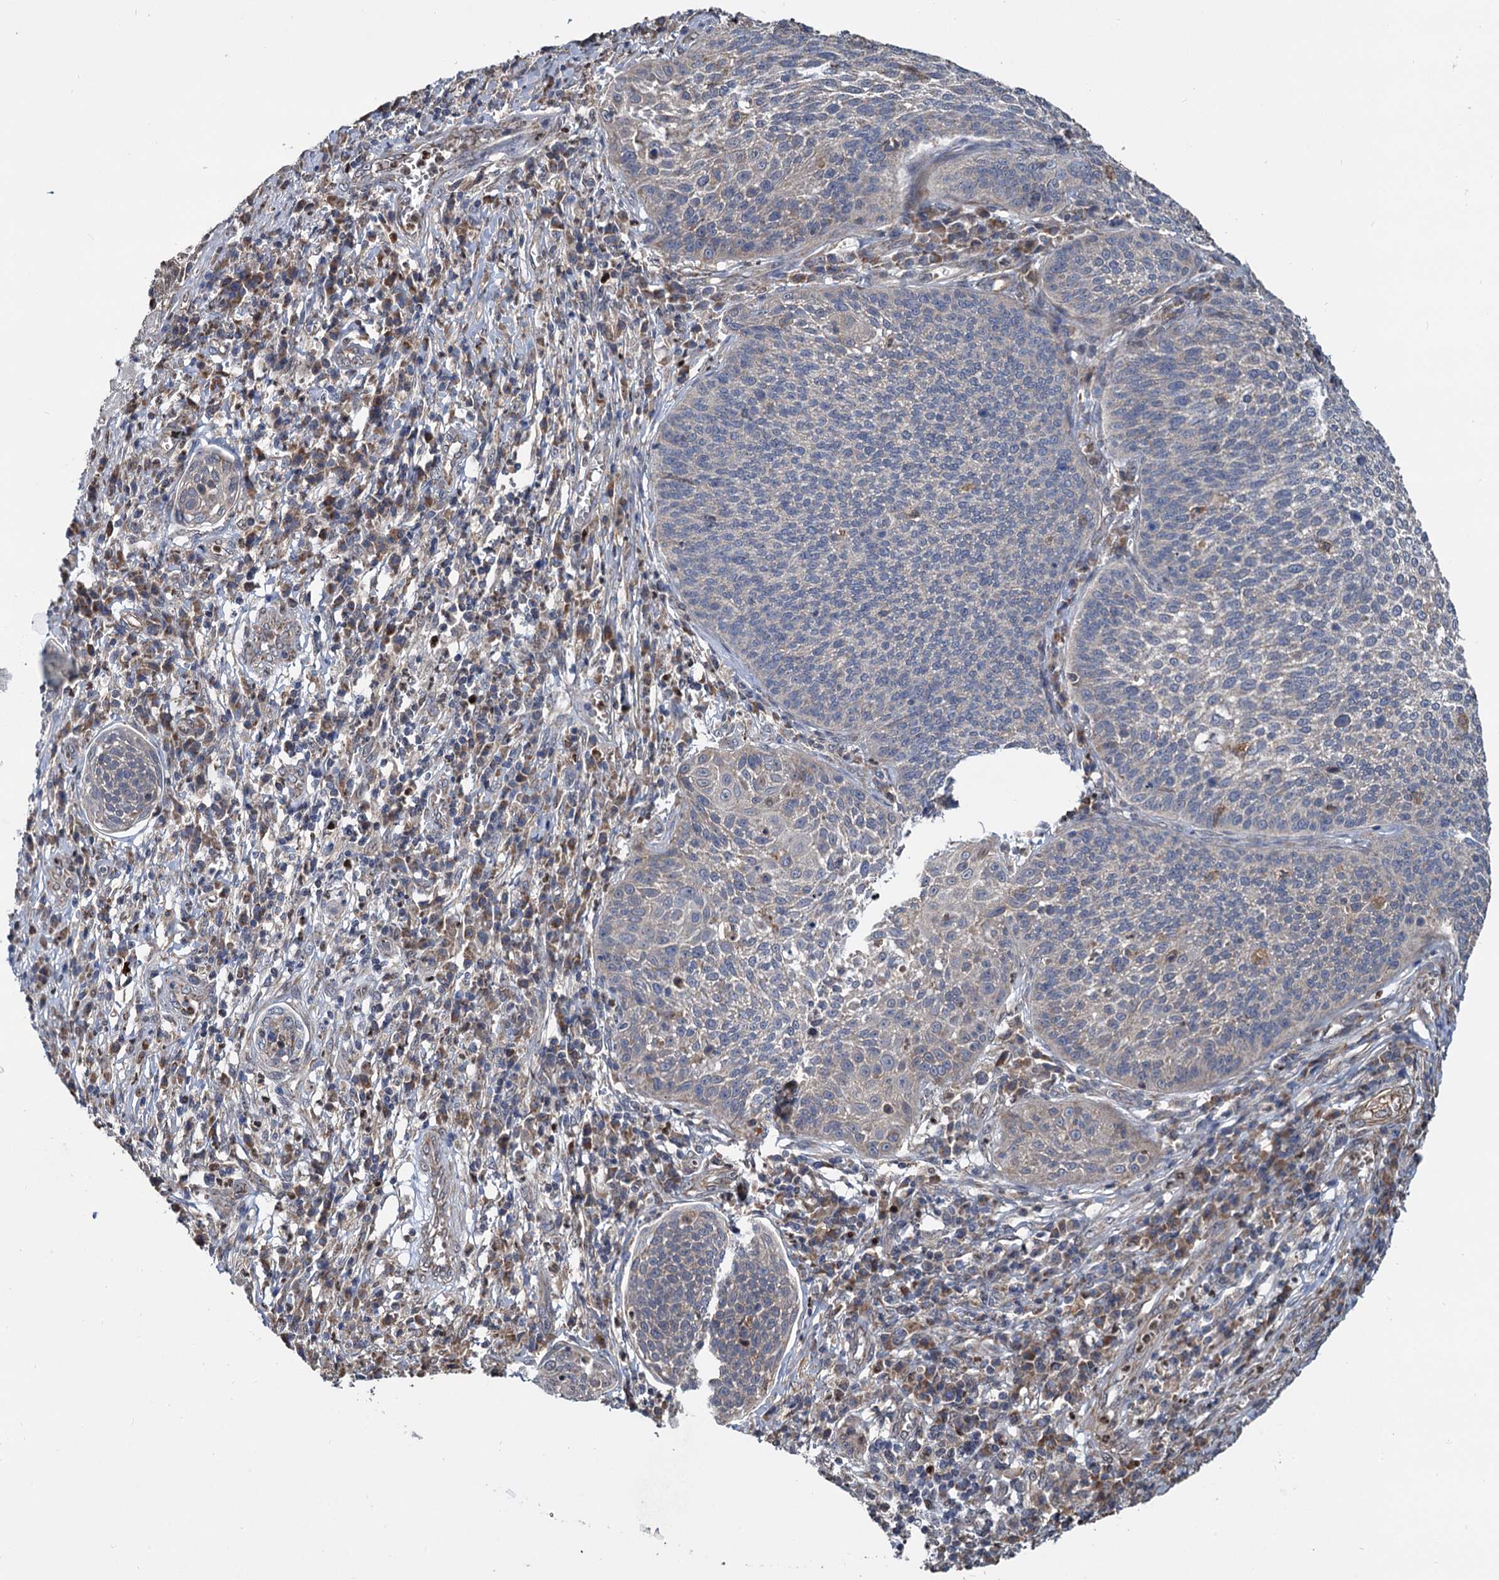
{"staining": {"intensity": "negative", "quantity": "none", "location": "none"}, "tissue": "cervical cancer", "cell_type": "Tumor cells", "image_type": "cancer", "snomed": [{"axis": "morphology", "description": "Squamous cell carcinoma, NOS"}, {"axis": "topography", "description": "Cervix"}], "caption": "Tumor cells show no significant staining in squamous cell carcinoma (cervical). (Immunohistochemistry, brightfield microscopy, high magnification).", "gene": "ALKBH7", "patient": {"sex": "female", "age": 34}}